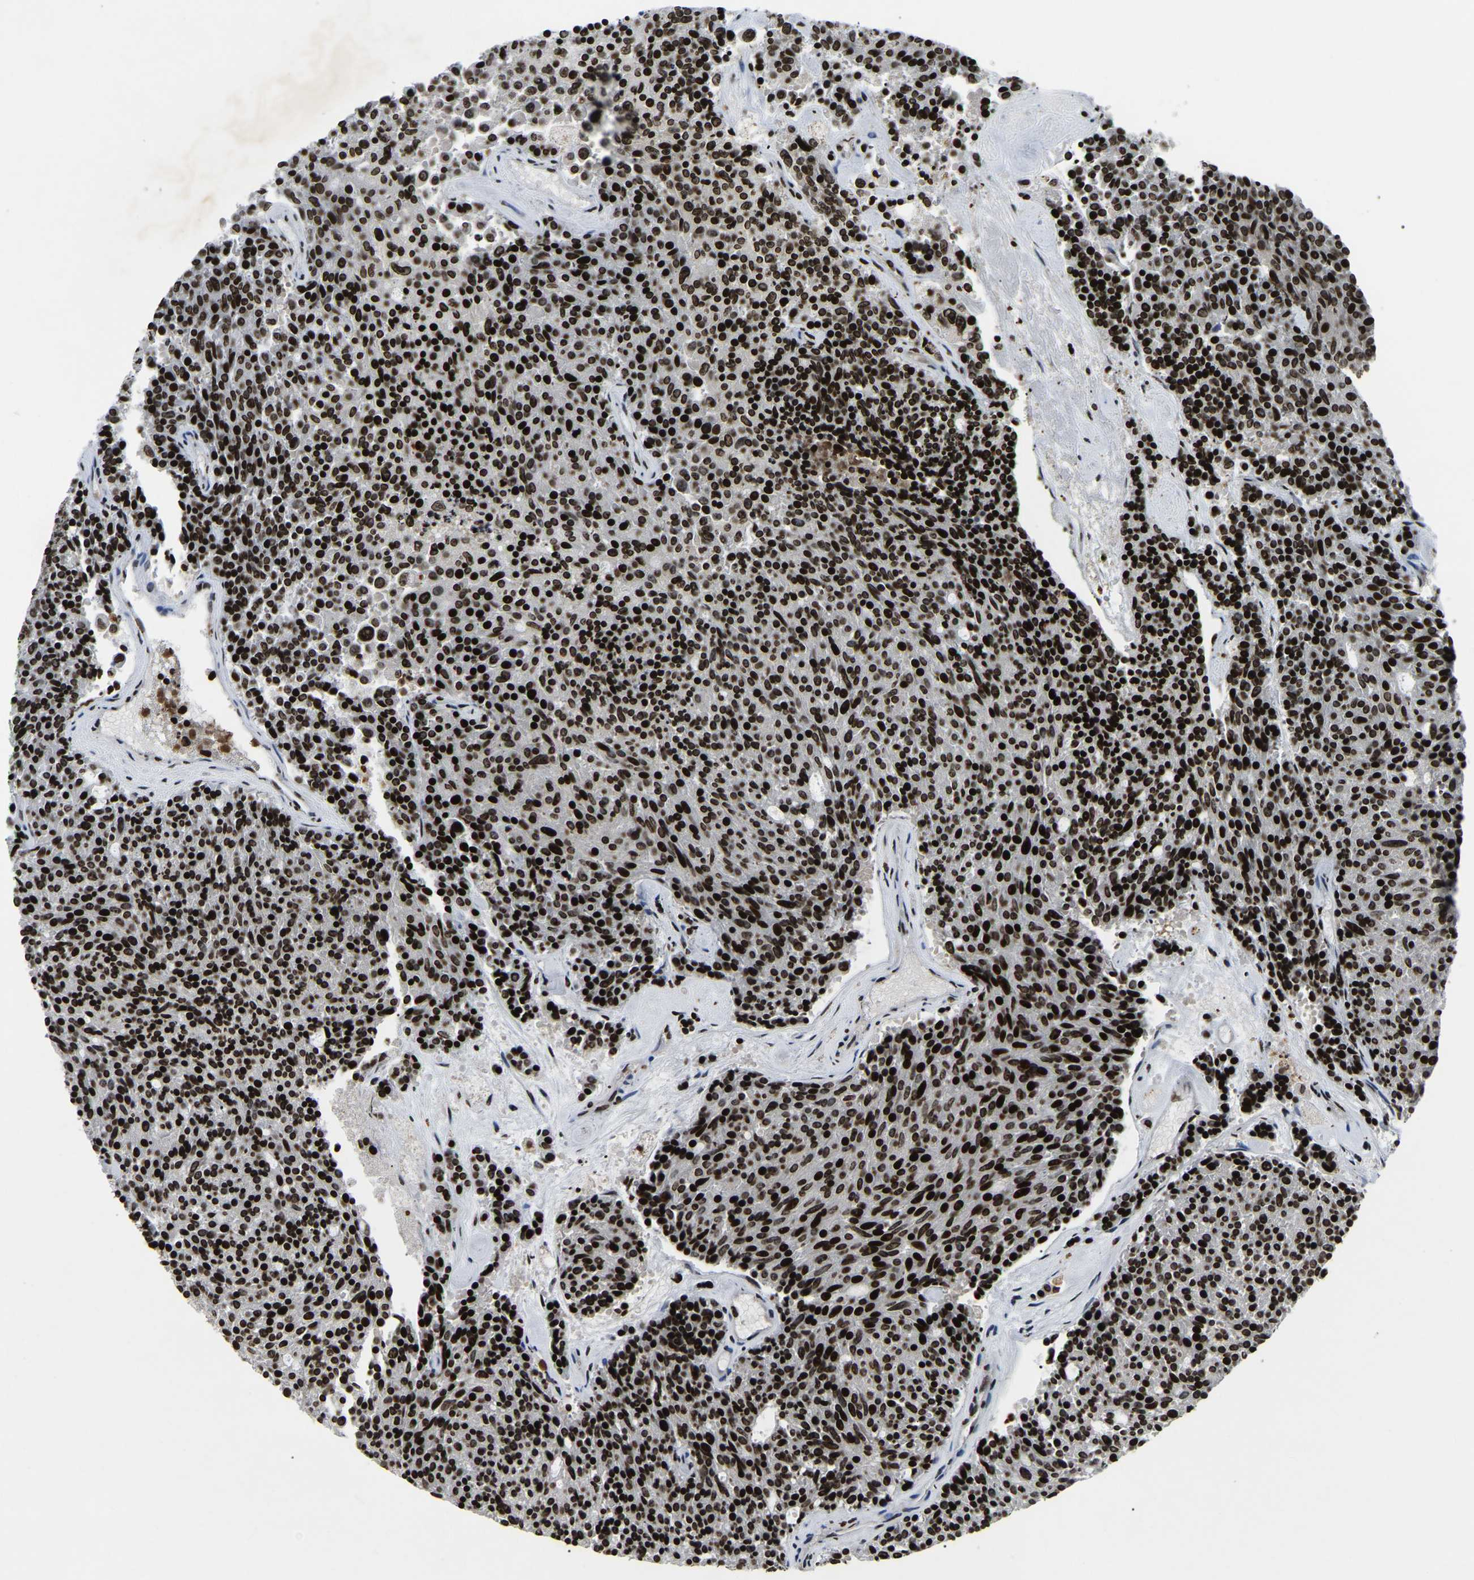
{"staining": {"intensity": "strong", "quantity": ">75%", "location": "nuclear"}, "tissue": "carcinoid", "cell_type": "Tumor cells", "image_type": "cancer", "snomed": [{"axis": "morphology", "description": "Carcinoid, malignant, NOS"}, {"axis": "topography", "description": "Pancreas"}], "caption": "Tumor cells reveal high levels of strong nuclear staining in approximately >75% of cells in human malignant carcinoid. The staining was performed using DAB, with brown indicating positive protein expression. Nuclei are stained blue with hematoxylin.", "gene": "LRRC61", "patient": {"sex": "female", "age": 54}}